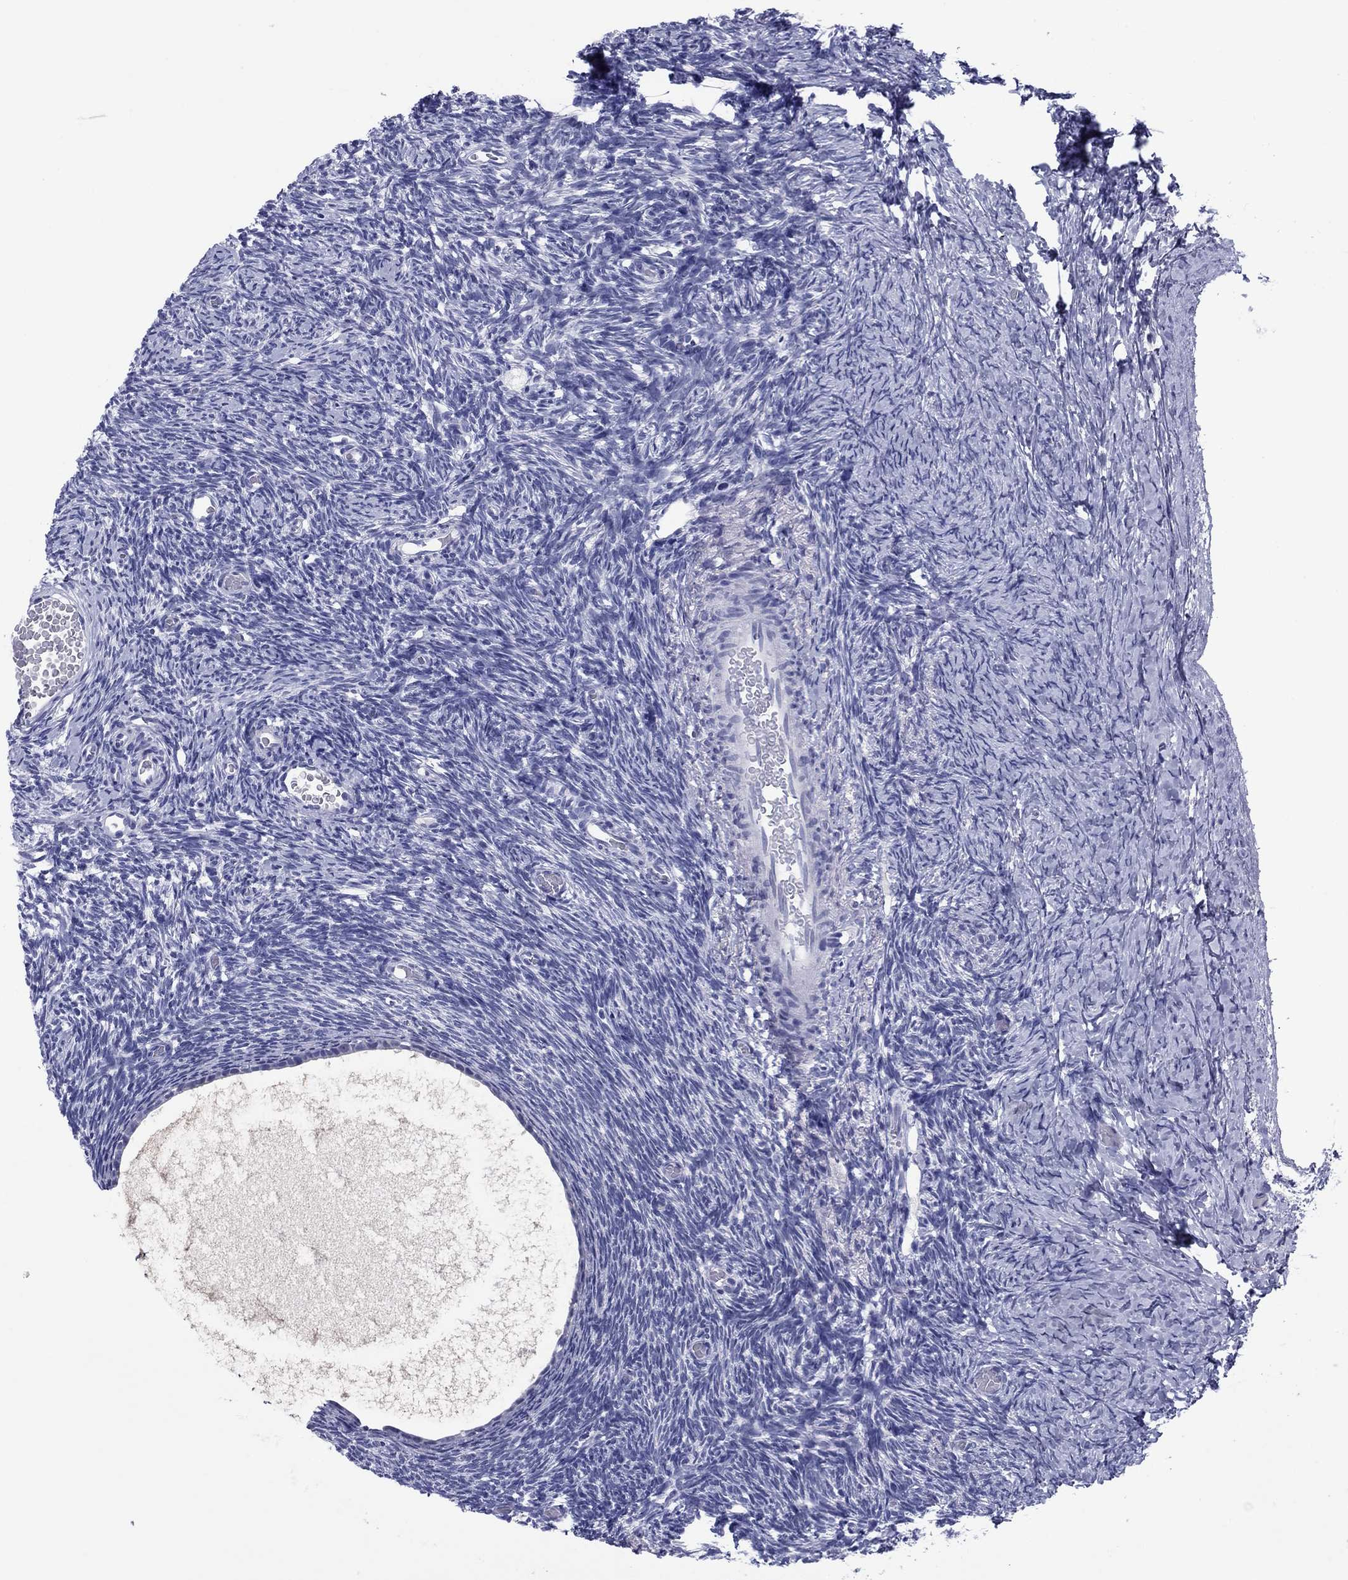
{"staining": {"intensity": "negative", "quantity": "none", "location": "none"}, "tissue": "ovary", "cell_type": "Follicle cells", "image_type": "normal", "snomed": [{"axis": "morphology", "description": "Normal tissue, NOS"}, {"axis": "topography", "description": "Ovary"}], "caption": "Immunohistochemical staining of benign ovary displays no significant staining in follicle cells. The staining was performed using DAB to visualize the protein expression in brown, while the nuclei were stained in blue with hematoxylin (Magnification: 20x).", "gene": "TCFL5", "patient": {"sex": "female", "age": 39}}